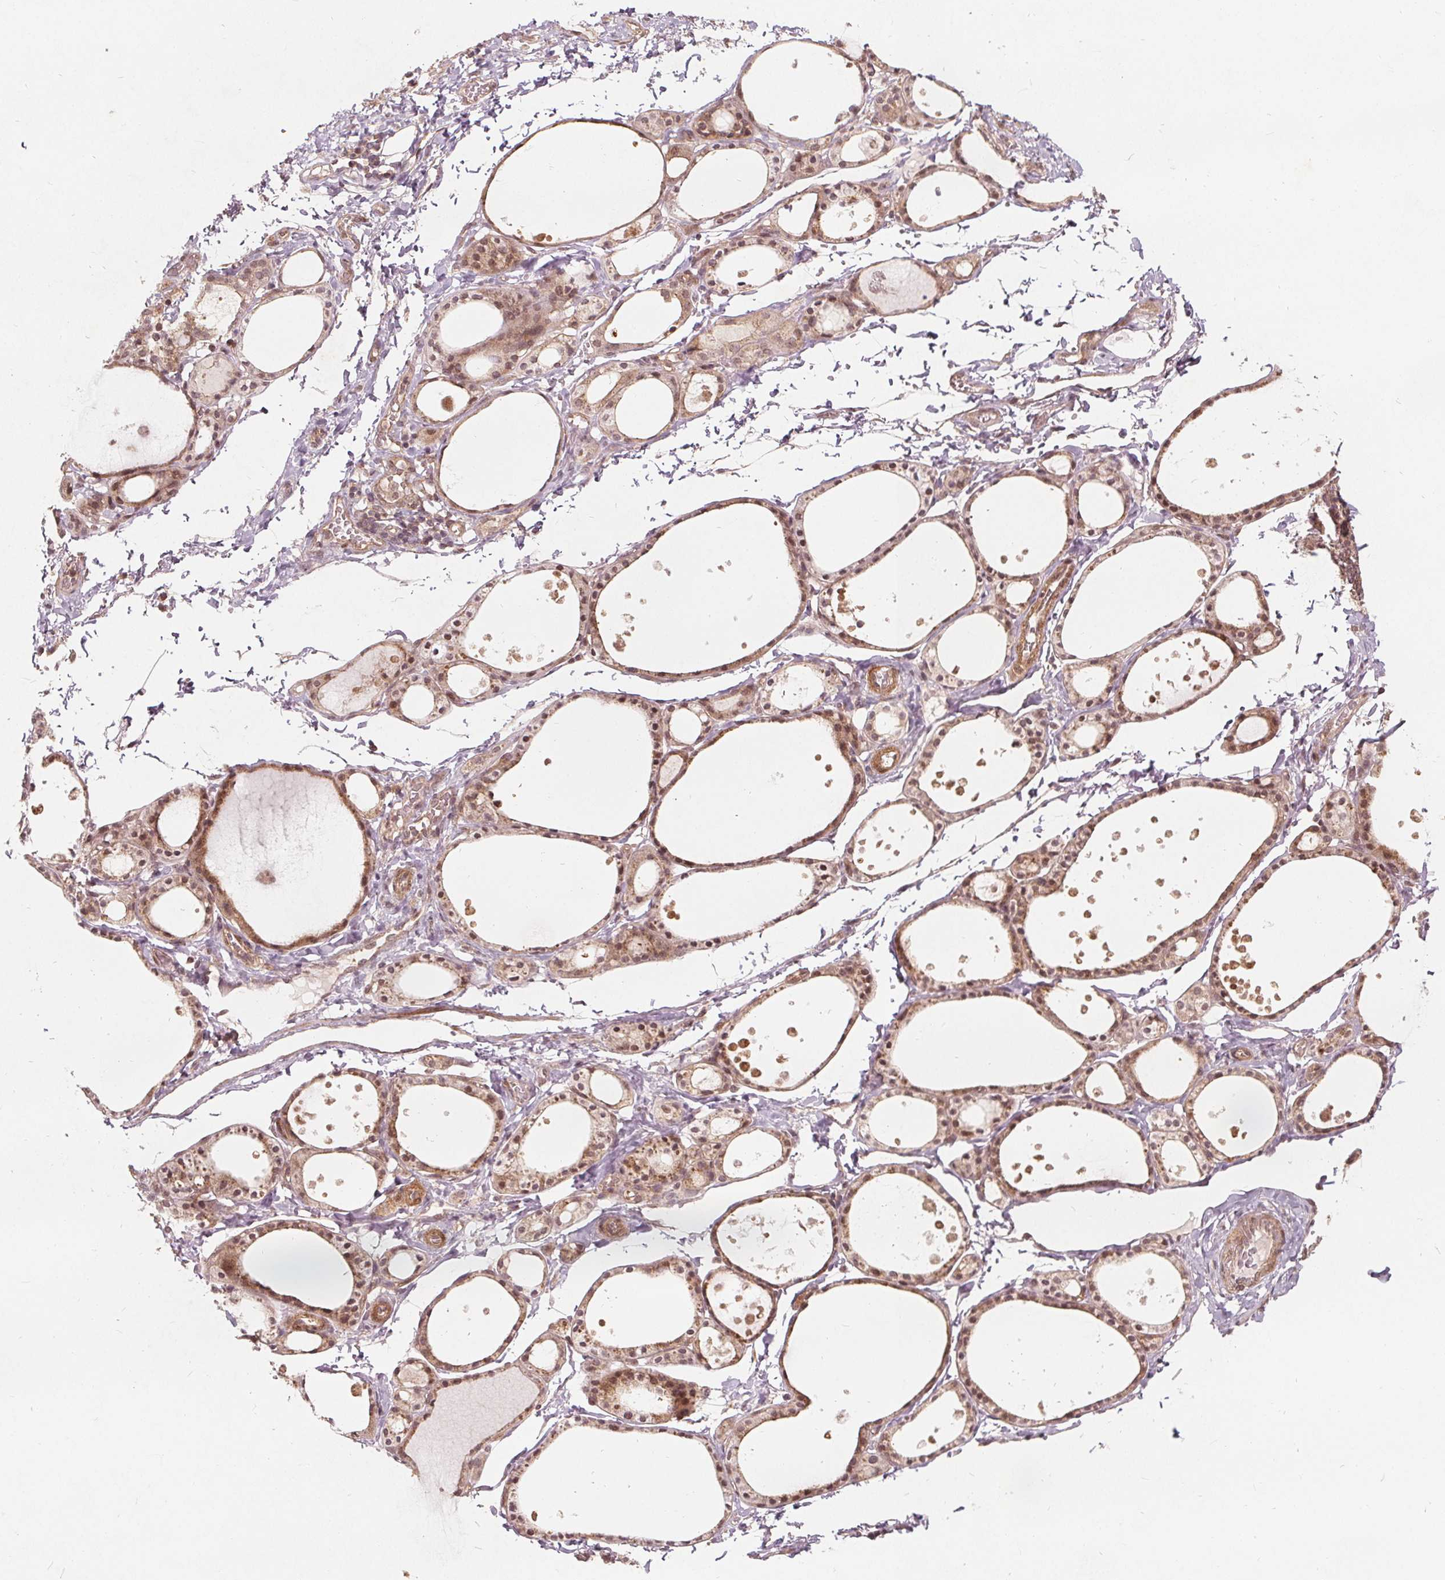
{"staining": {"intensity": "moderate", "quantity": ">75%", "location": "cytoplasmic/membranous,nuclear"}, "tissue": "thyroid gland", "cell_type": "Glandular cells", "image_type": "normal", "snomed": [{"axis": "morphology", "description": "Normal tissue, NOS"}, {"axis": "topography", "description": "Thyroid gland"}], "caption": "Thyroid gland stained with DAB (3,3'-diaminobenzidine) immunohistochemistry (IHC) demonstrates medium levels of moderate cytoplasmic/membranous,nuclear staining in approximately >75% of glandular cells.", "gene": "PPP1CB", "patient": {"sex": "male", "age": 68}}